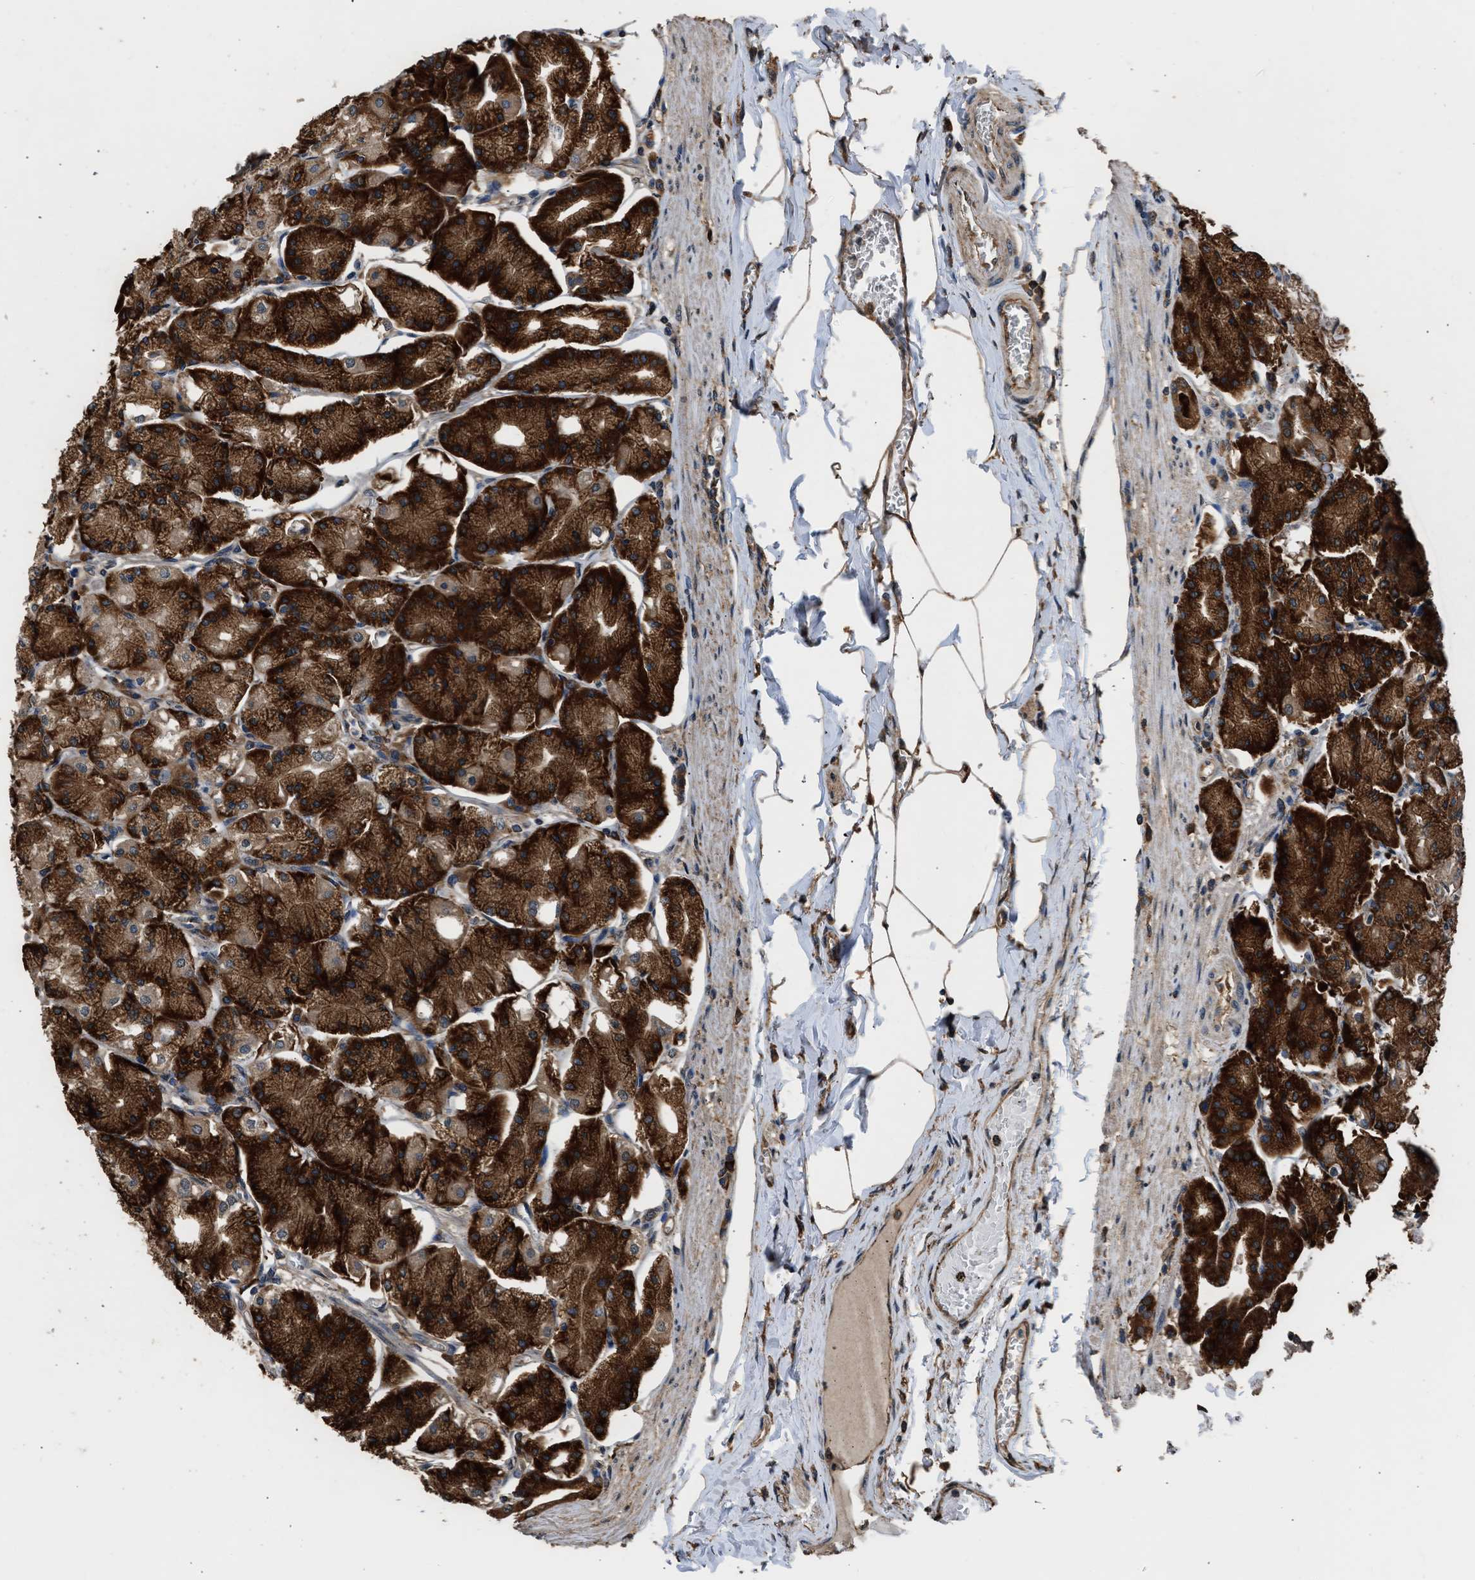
{"staining": {"intensity": "strong", "quantity": ">75%", "location": "cytoplasmic/membranous"}, "tissue": "stomach", "cell_type": "Glandular cells", "image_type": "normal", "snomed": [{"axis": "morphology", "description": "Normal tissue, NOS"}, {"axis": "topography", "description": "Stomach, lower"}], "caption": "Protein analysis of benign stomach demonstrates strong cytoplasmic/membranous staining in approximately >75% of glandular cells. The protein of interest is stained brown, and the nuclei are stained in blue (DAB IHC with brightfield microscopy, high magnification).", "gene": "SLC36A4", "patient": {"sex": "male", "age": 71}}